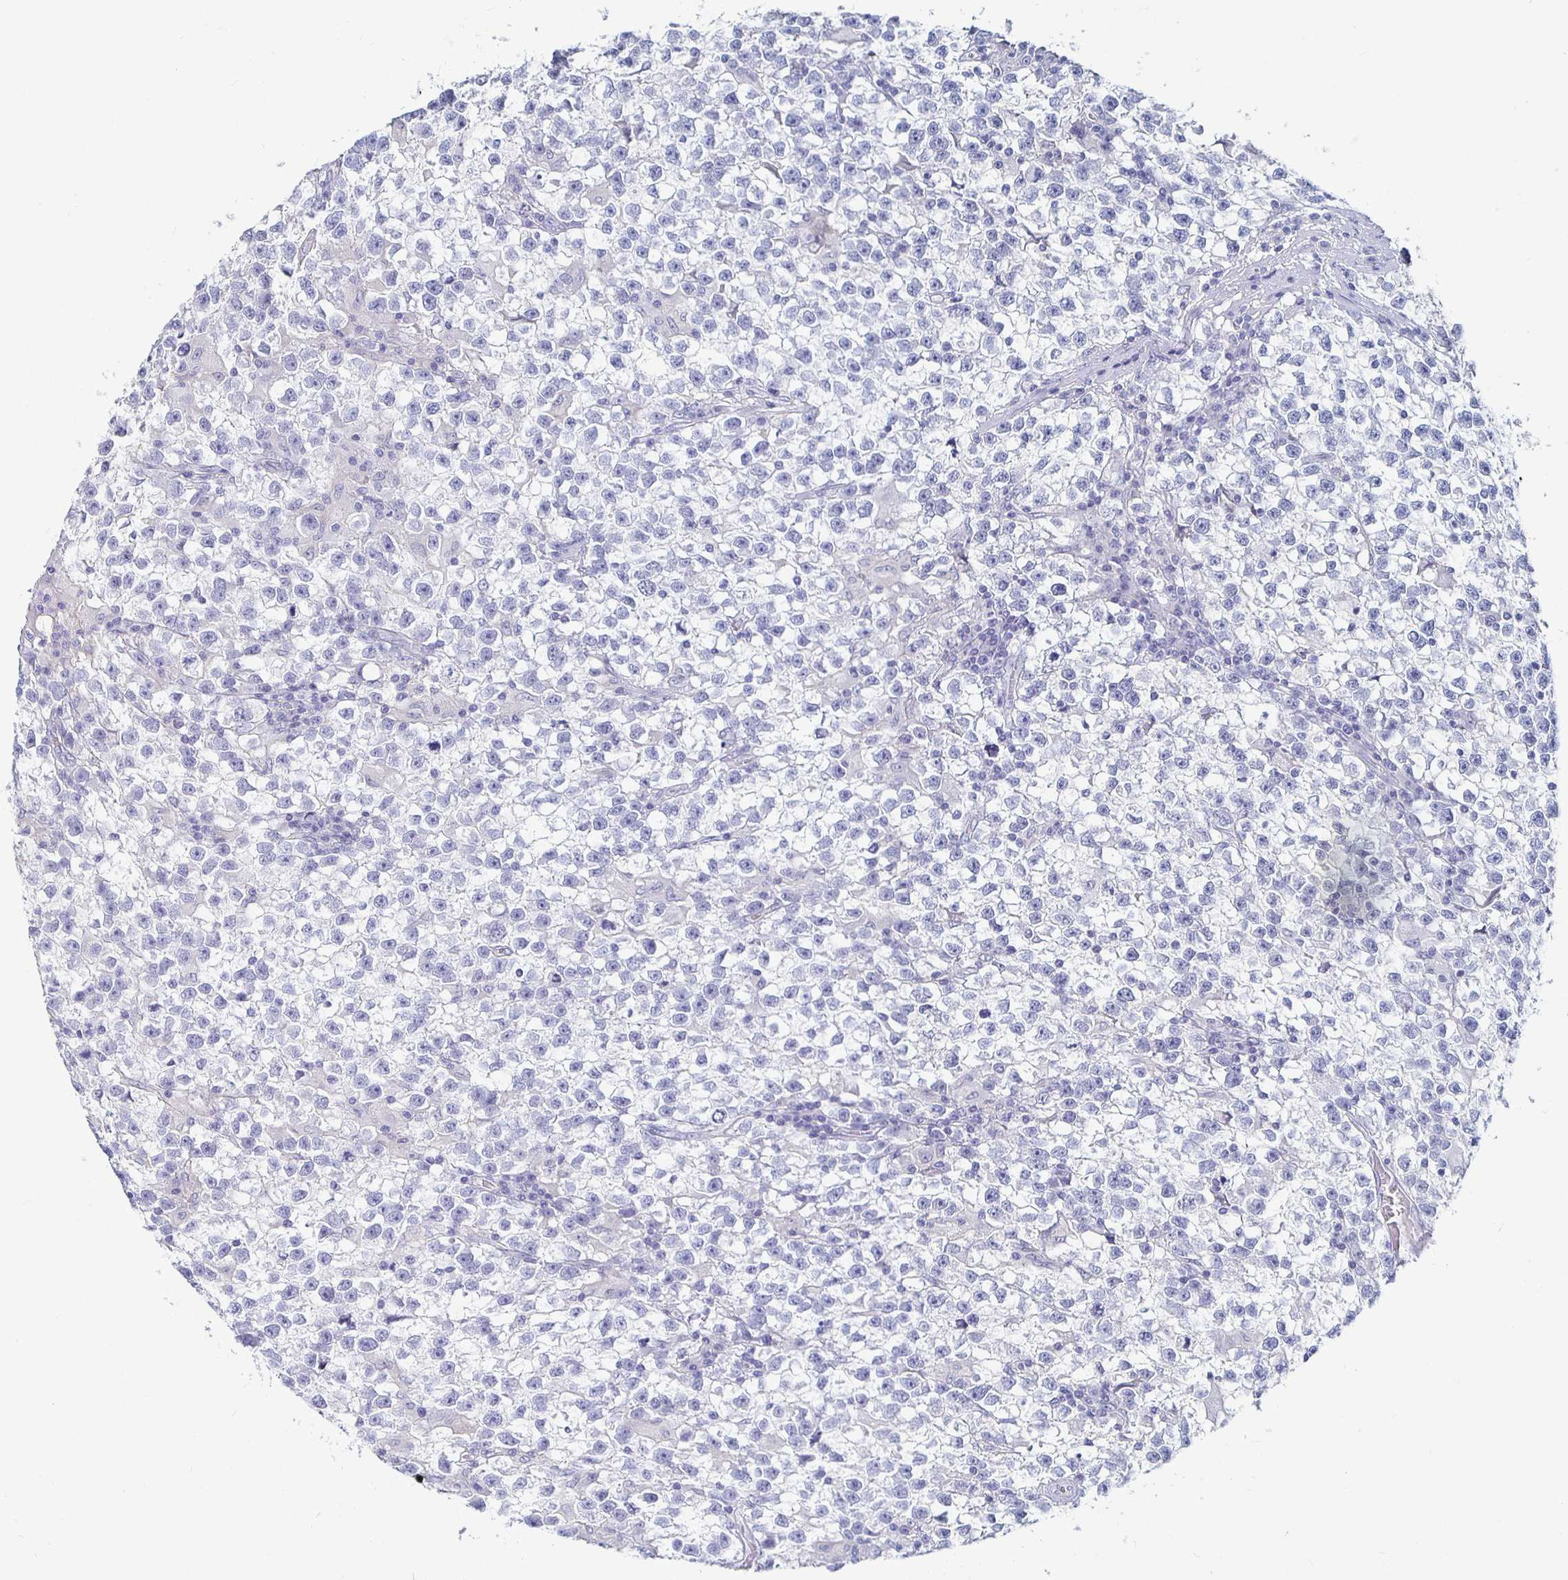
{"staining": {"intensity": "negative", "quantity": "none", "location": "none"}, "tissue": "testis cancer", "cell_type": "Tumor cells", "image_type": "cancer", "snomed": [{"axis": "morphology", "description": "Seminoma, NOS"}, {"axis": "topography", "description": "Testis"}], "caption": "High power microscopy image of an IHC histopathology image of testis cancer, revealing no significant expression in tumor cells.", "gene": "CA9", "patient": {"sex": "male", "age": 31}}